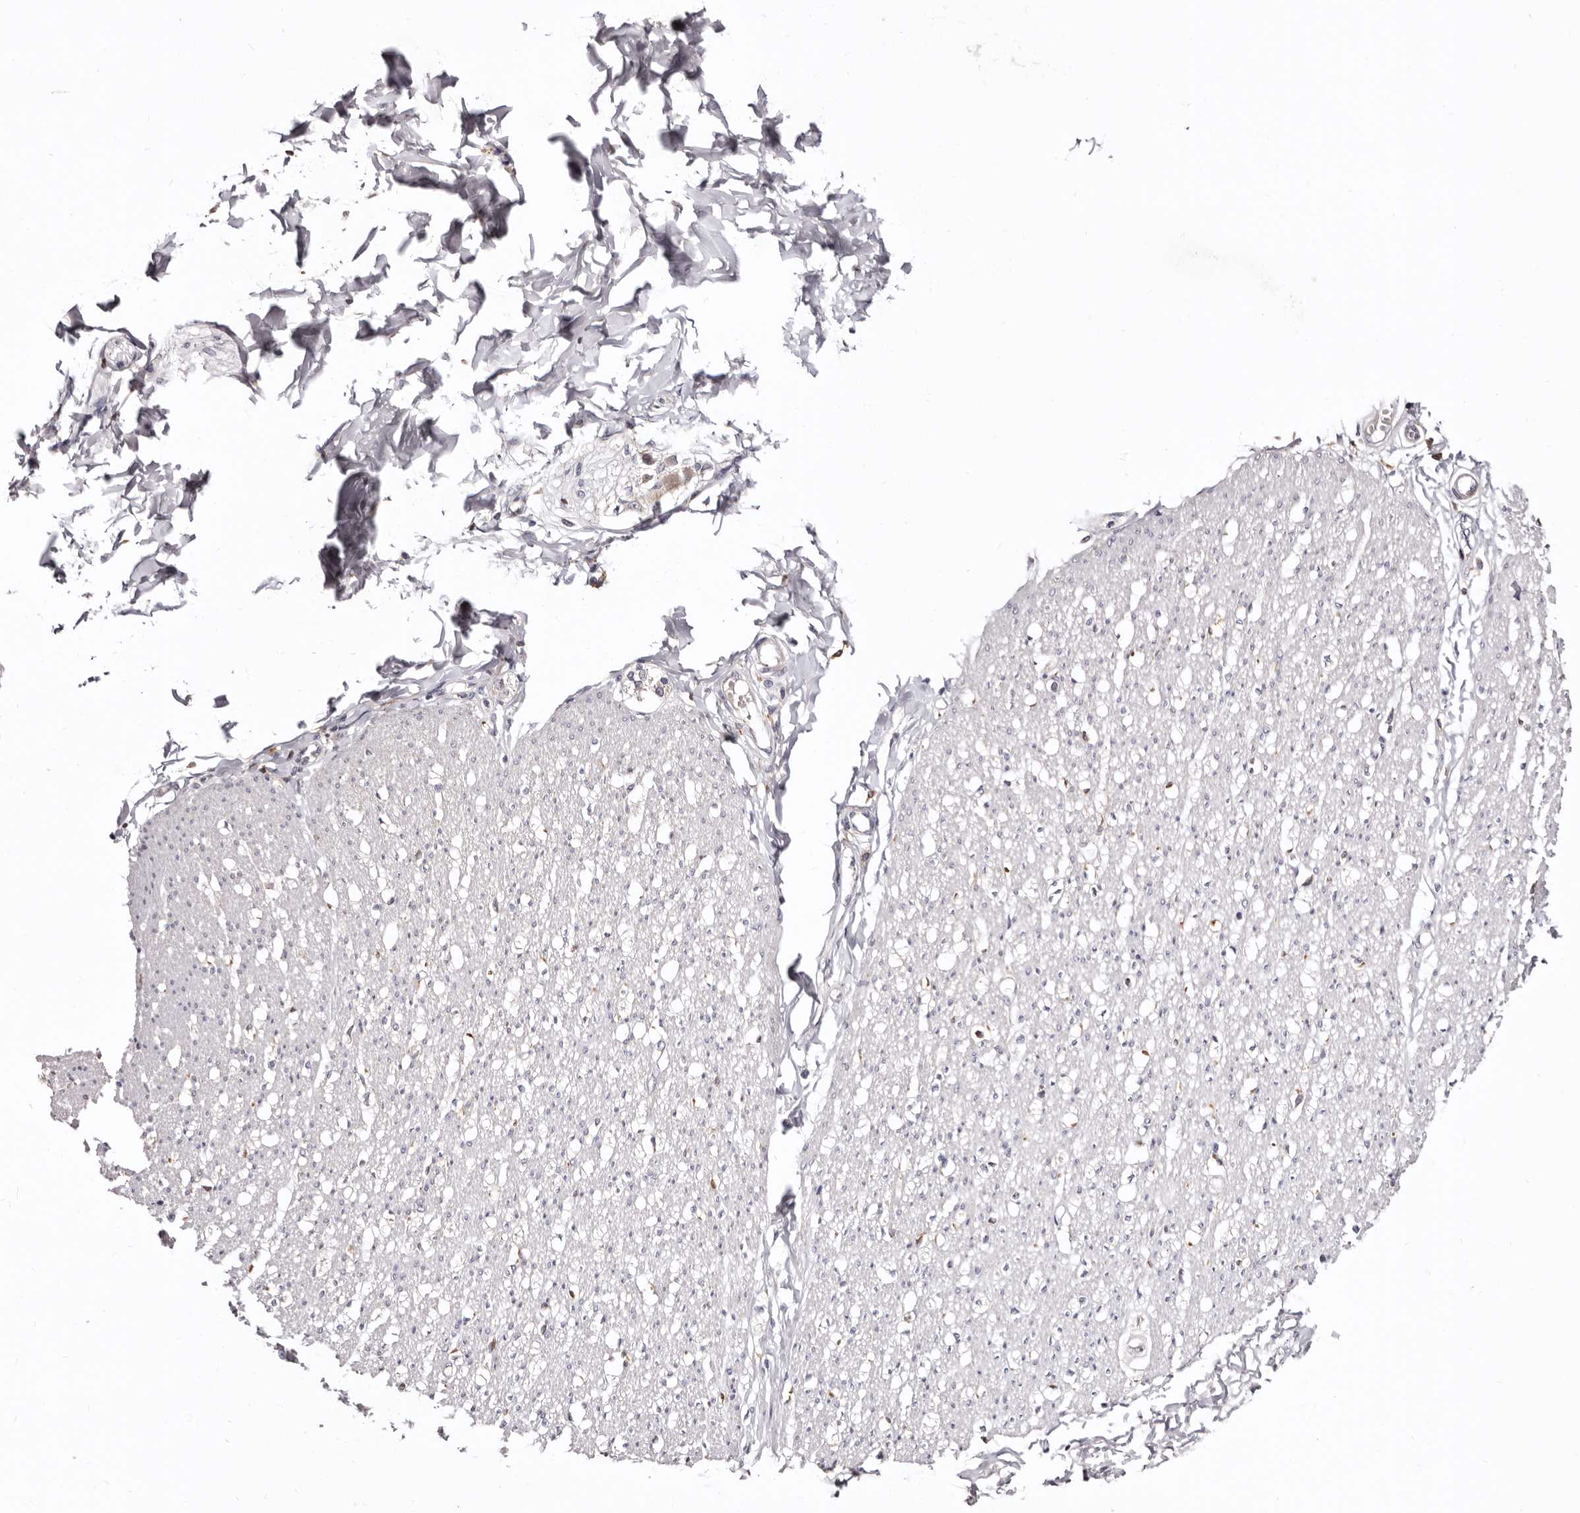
{"staining": {"intensity": "weak", "quantity": "<25%", "location": "cytoplasmic/membranous"}, "tissue": "smooth muscle", "cell_type": "Smooth muscle cells", "image_type": "normal", "snomed": [{"axis": "morphology", "description": "Normal tissue, NOS"}, {"axis": "morphology", "description": "Adenocarcinoma, NOS"}, {"axis": "topography", "description": "Colon"}, {"axis": "topography", "description": "Peripheral nerve tissue"}], "caption": "An immunohistochemistry image of normal smooth muscle is shown. There is no staining in smooth muscle cells of smooth muscle.", "gene": "CDCA8", "patient": {"sex": "male", "age": 14}}